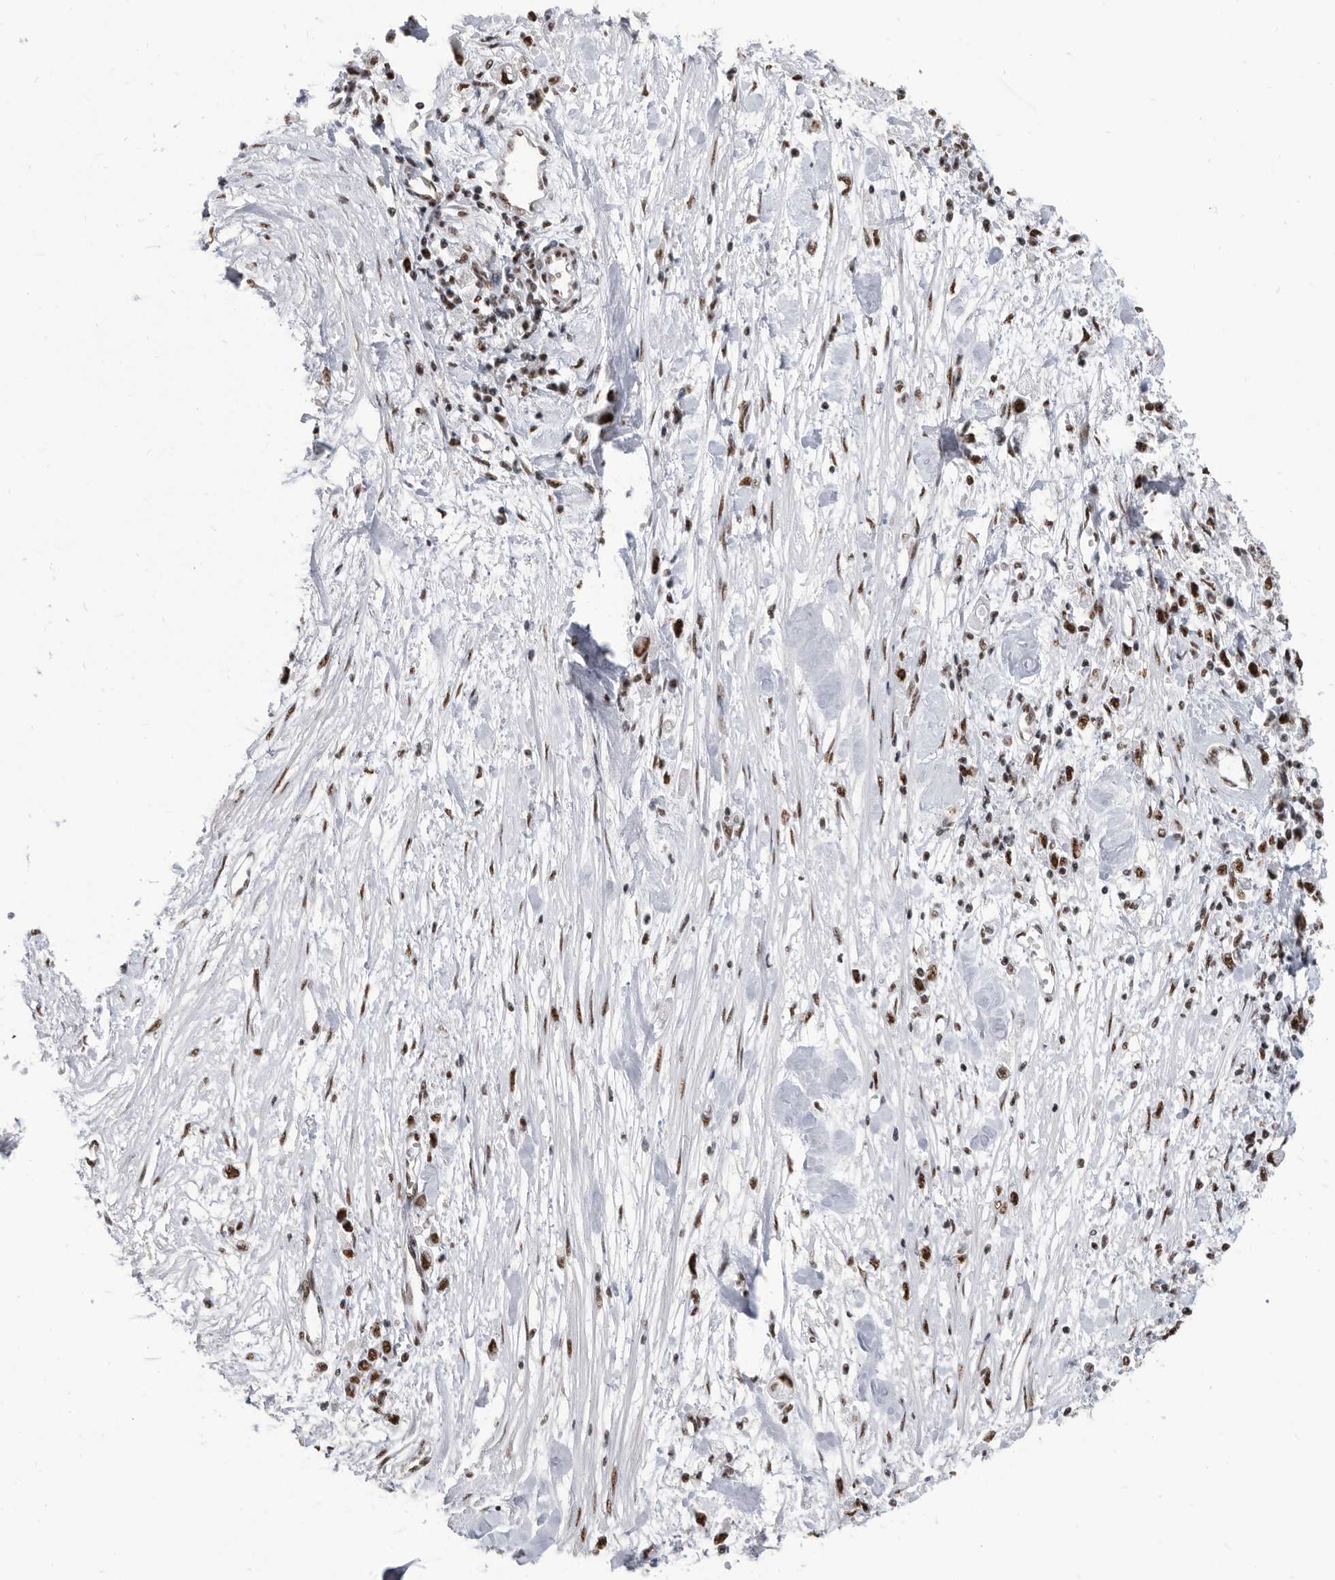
{"staining": {"intensity": "strong", "quantity": ">75%", "location": "nuclear"}, "tissue": "stomach cancer", "cell_type": "Tumor cells", "image_type": "cancer", "snomed": [{"axis": "morphology", "description": "Adenocarcinoma, NOS"}, {"axis": "topography", "description": "Stomach"}], "caption": "IHC image of adenocarcinoma (stomach) stained for a protein (brown), which reveals high levels of strong nuclear expression in about >75% of tumor cells.", "gene": "SF3A1", "patient": {"sex": "female", "age": 59}}